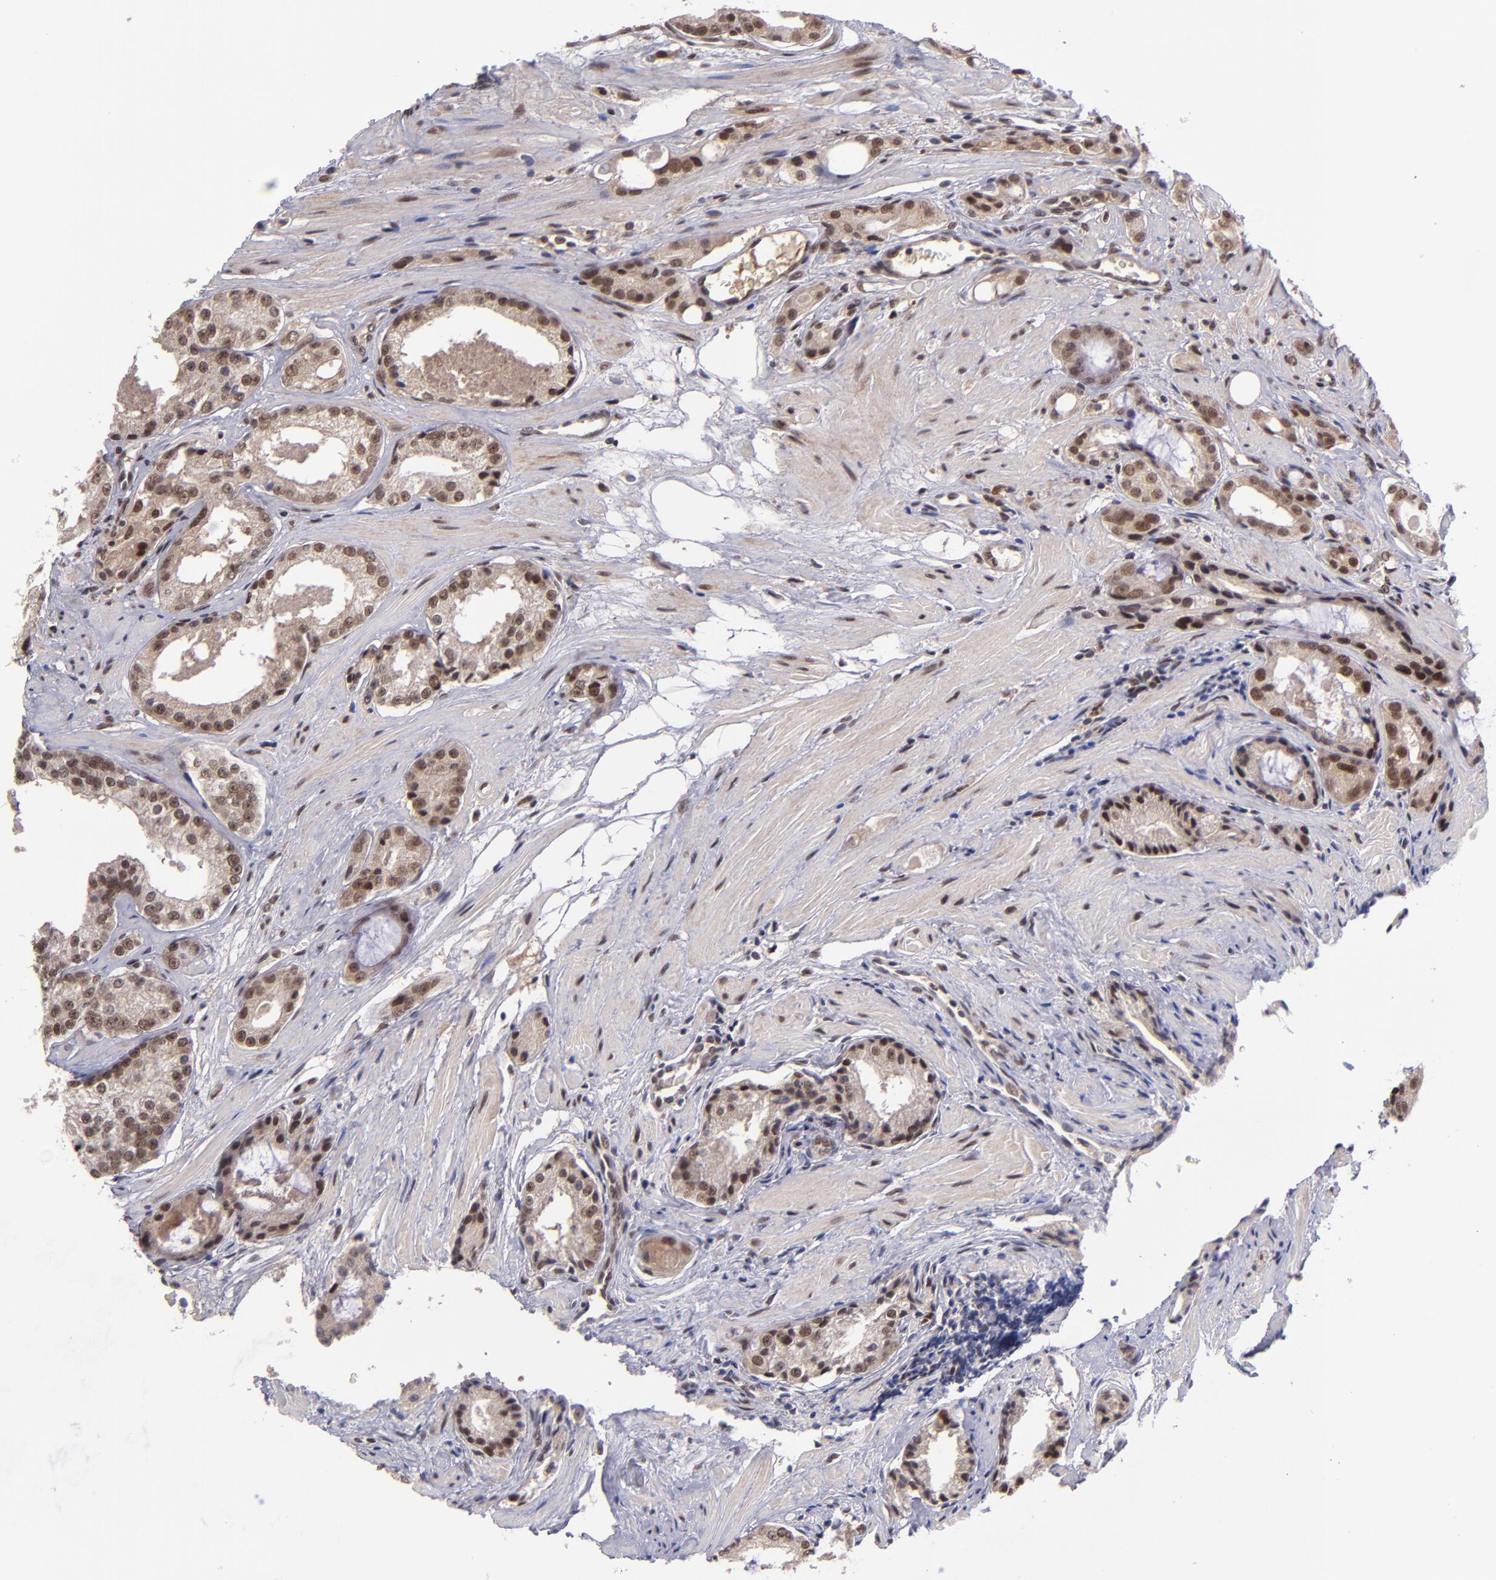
{"staining": {"intensity": "moderate", "quantity": ">75%", "location": "nuclear"}, "tissue": "prostate cancer", "cell_type": "Tumor cells", "image_type": "cancer", "snomed": [{"axis": "morphology", "description": "Adenocarcinoma, Medium grade"}, {"axis": "topography", "description": "Prostate"}], "caption": "A brown stain labels moderate nuclear staining of a protein in human prostate cancer (medium-grade adenocarcinoma) tumor cells.", "gene": "EP300", "patient": {"sex": "male", "age": 60}}